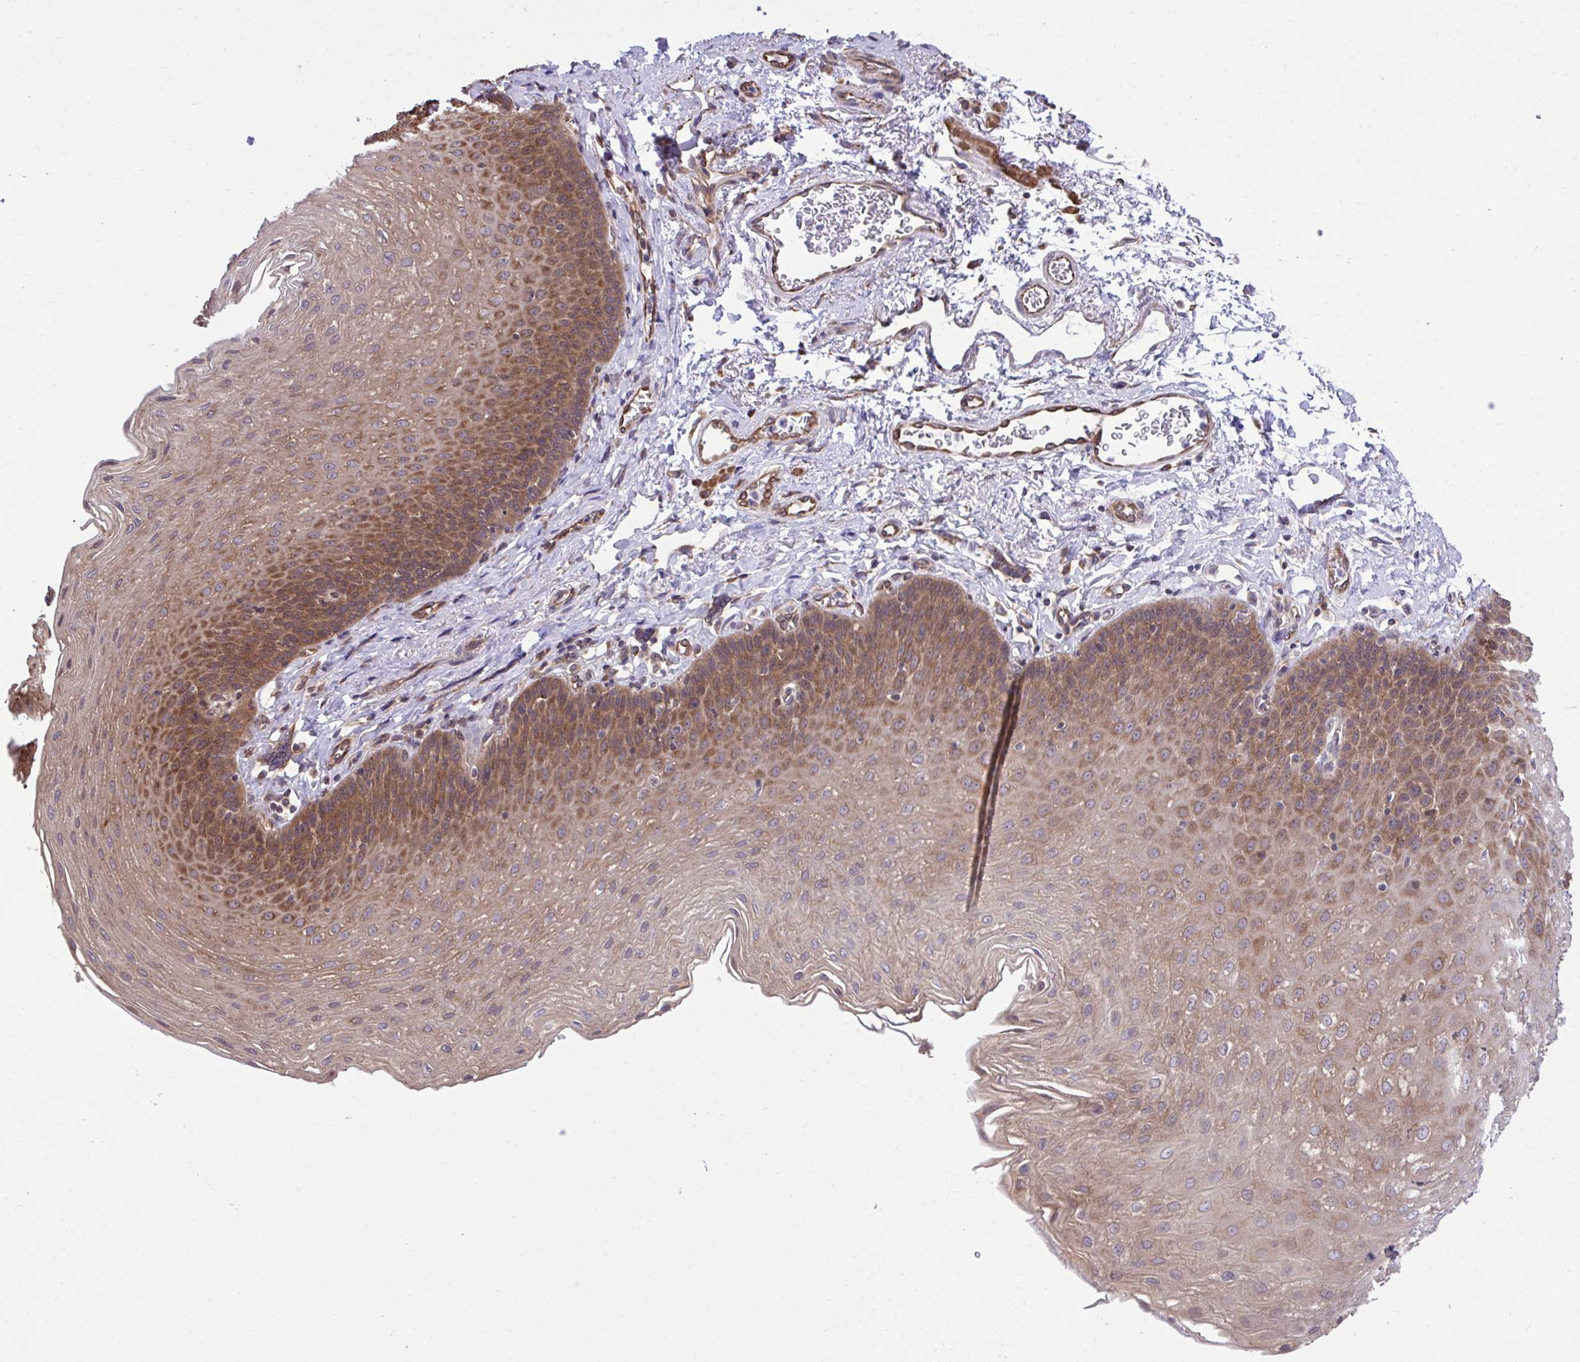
{"staining": {"intensity": "moderate", "quantity": ">75%", "location": "cytoplasmic/membranous,nuclear"}, "tissue": "esophagus", "cell_type": "Squamous epithelial cells", "image_type": "normal", "snomed": [{"axis": "morphology", "description": "Normal tissue, NOS"}, {"axis": "topography", "description": "Esophagus"}], "caption": "DAB (3,3'-diaminobenzidine) immunohistochemical staining of benign human esophagus demonstrates moderate cytoplasmic/membranous,nuclear protein positivity in approximately >75% of squamous epithelial cells.", "gene": "RPS15", "patient": {"sex": "female", "age": 81}}